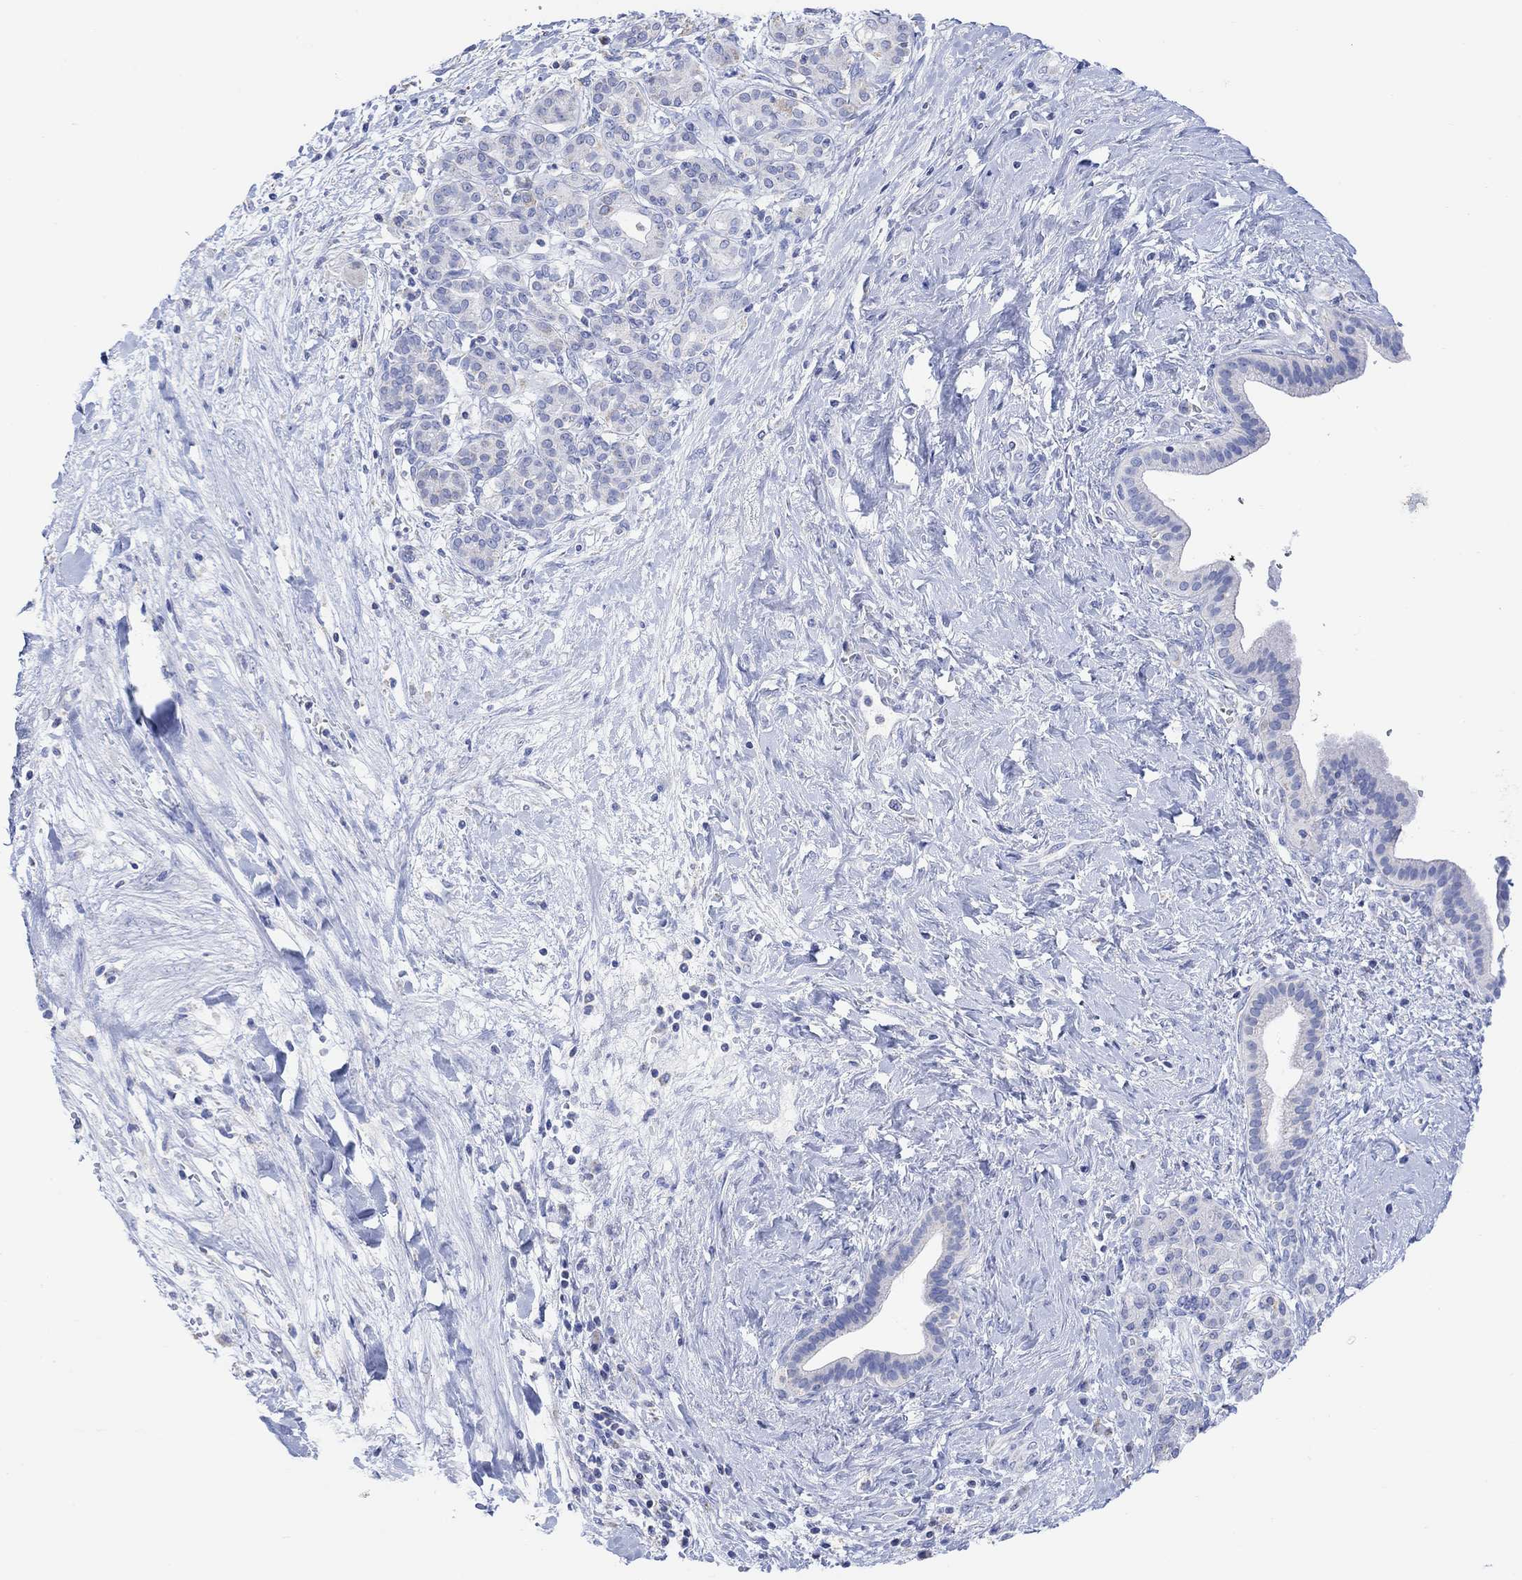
{"staining": {"intensity": "negative", "quantity": "none", "location": "none"}, "tissue": "pancreatic cancer", "cell_type": "Tumor cells", "image_type": "cancer", "snomed": [{"axis": "morphology", "description": "Adenocarcinoma, NOS"}, {"axis": "topography", "description": "Pancreas"}], "caption": "Photomicrograph shows no significant protein positivity in tumor cells of pancreatic adenocarcinoma.", "gene": "SYT12", "patient": {"sex": "male", "age": 44}}